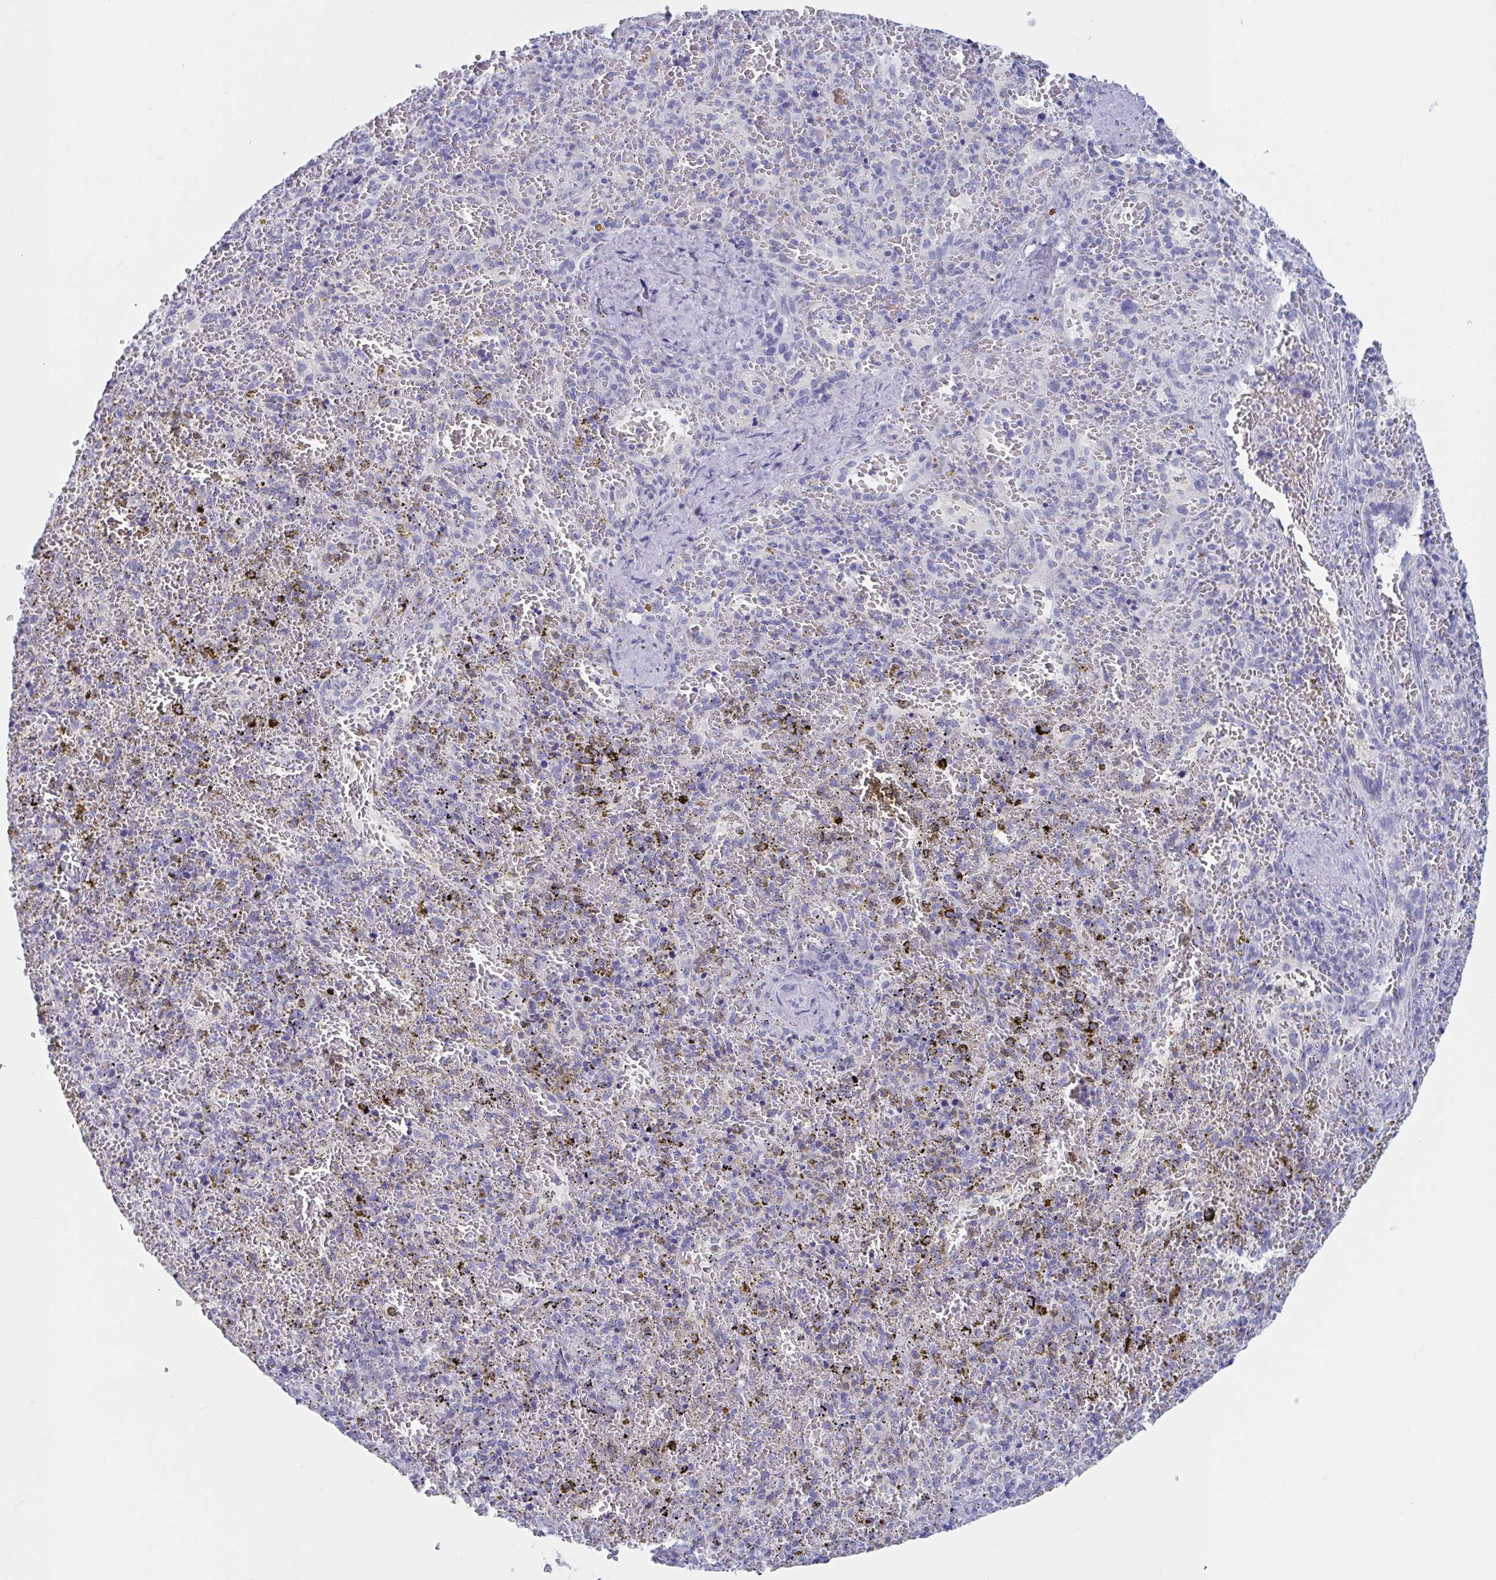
{"staining": {"intensity": "negative", "quantity": "none", "location": "none"}, "tissue": "spleen", "cell_type": "Cells in red pulp", "image_type": "normal", "snomed": [{"axis": "morphology", "description": "Normal tissue, NOS"}, {"axis": "topography", "description": "Spleen"}], "caption": "Immunohistochemistry image of normal human spleen stained for a protein (brown), which demonstrates no positivity in cells in red pulp. Brightfield microscopy of immunohistochemistry (IHC) stained with DAB (brown) and hematoxylin (blue), captured at high magnification.", "gene": "DPEP3", "patient": {"sex": "female", "age": 50}}